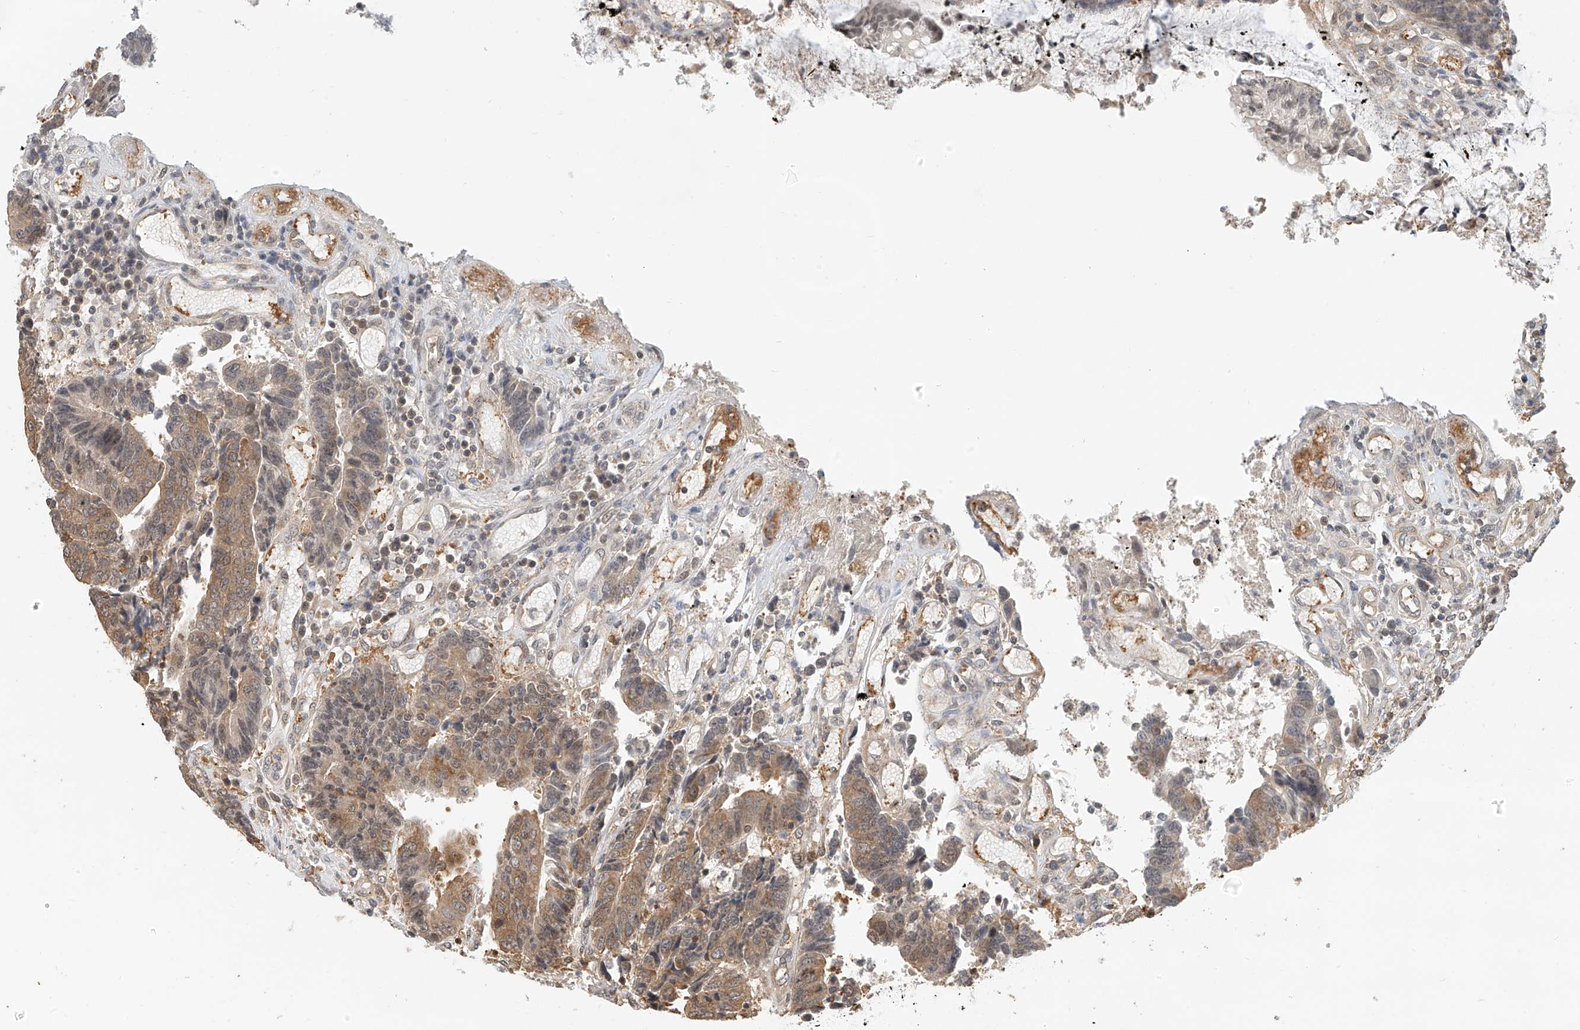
{"staining": {"intensity": "moderate", "quantity": ">75%", "location": "cytoplasmic/membranous"}, "tissue": "colorectal cancer", "cell_type": "Tumor cells", "image_type": "cancer", "snomed": [{"axis": "morphology", "description": "Adenocarcinoma, NOS"}, {"axis": "topography", "description": "Rectum"}], "caption": "Immunohistochemistry image of neoplastic tissue: colorectal cancer stained using IHC reveals medium levels of moderate protein expression localized specifically in the cytoplasmic/membranous of tumor cells, appearing as a cytoplasmic/membranous brown color.", "gene": "PPA2", "patient": {"sex": "male", "age": 84}}